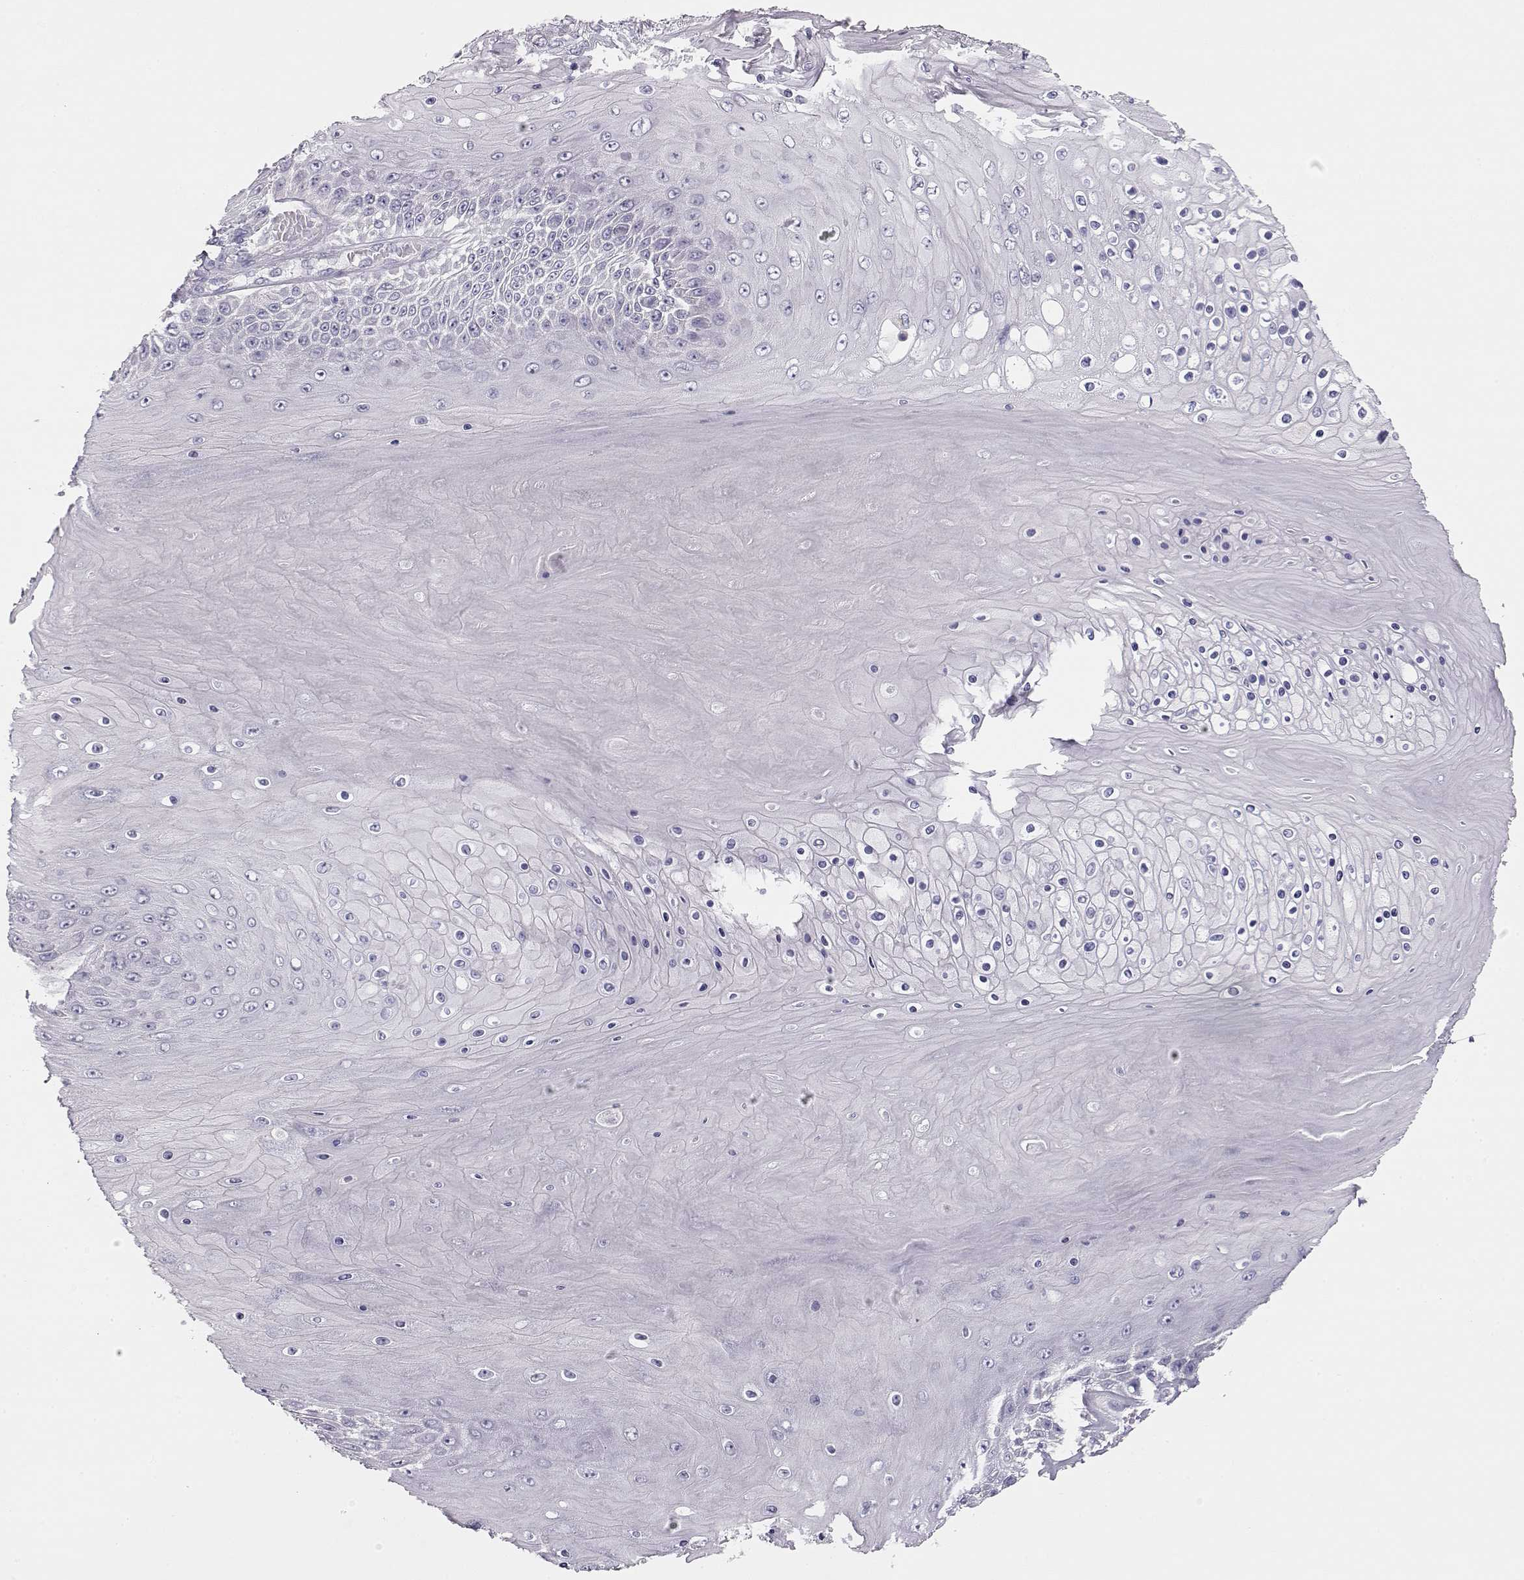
{"staining": {"intensity": "negative", "quantity": "none", "location": "none"}, "tissue": "skin cancer", "cell_type": "Tumor cells", "image_type": "cancer", "snomed": [{"axis": "morphology", "description": "Squamous cell carcinoma, NOS"}, {"axis": "topography", "description": "Skin"}], "caption": "DAB (3,3'-diaminobenzidine) immunohistochemical staining of human skin cancer (squamous cell carcinoma) exhibits no significant expression in tumor cells.", "gene": "GLIPR1L2", "patient": {"sex": "male", "age": 62}}